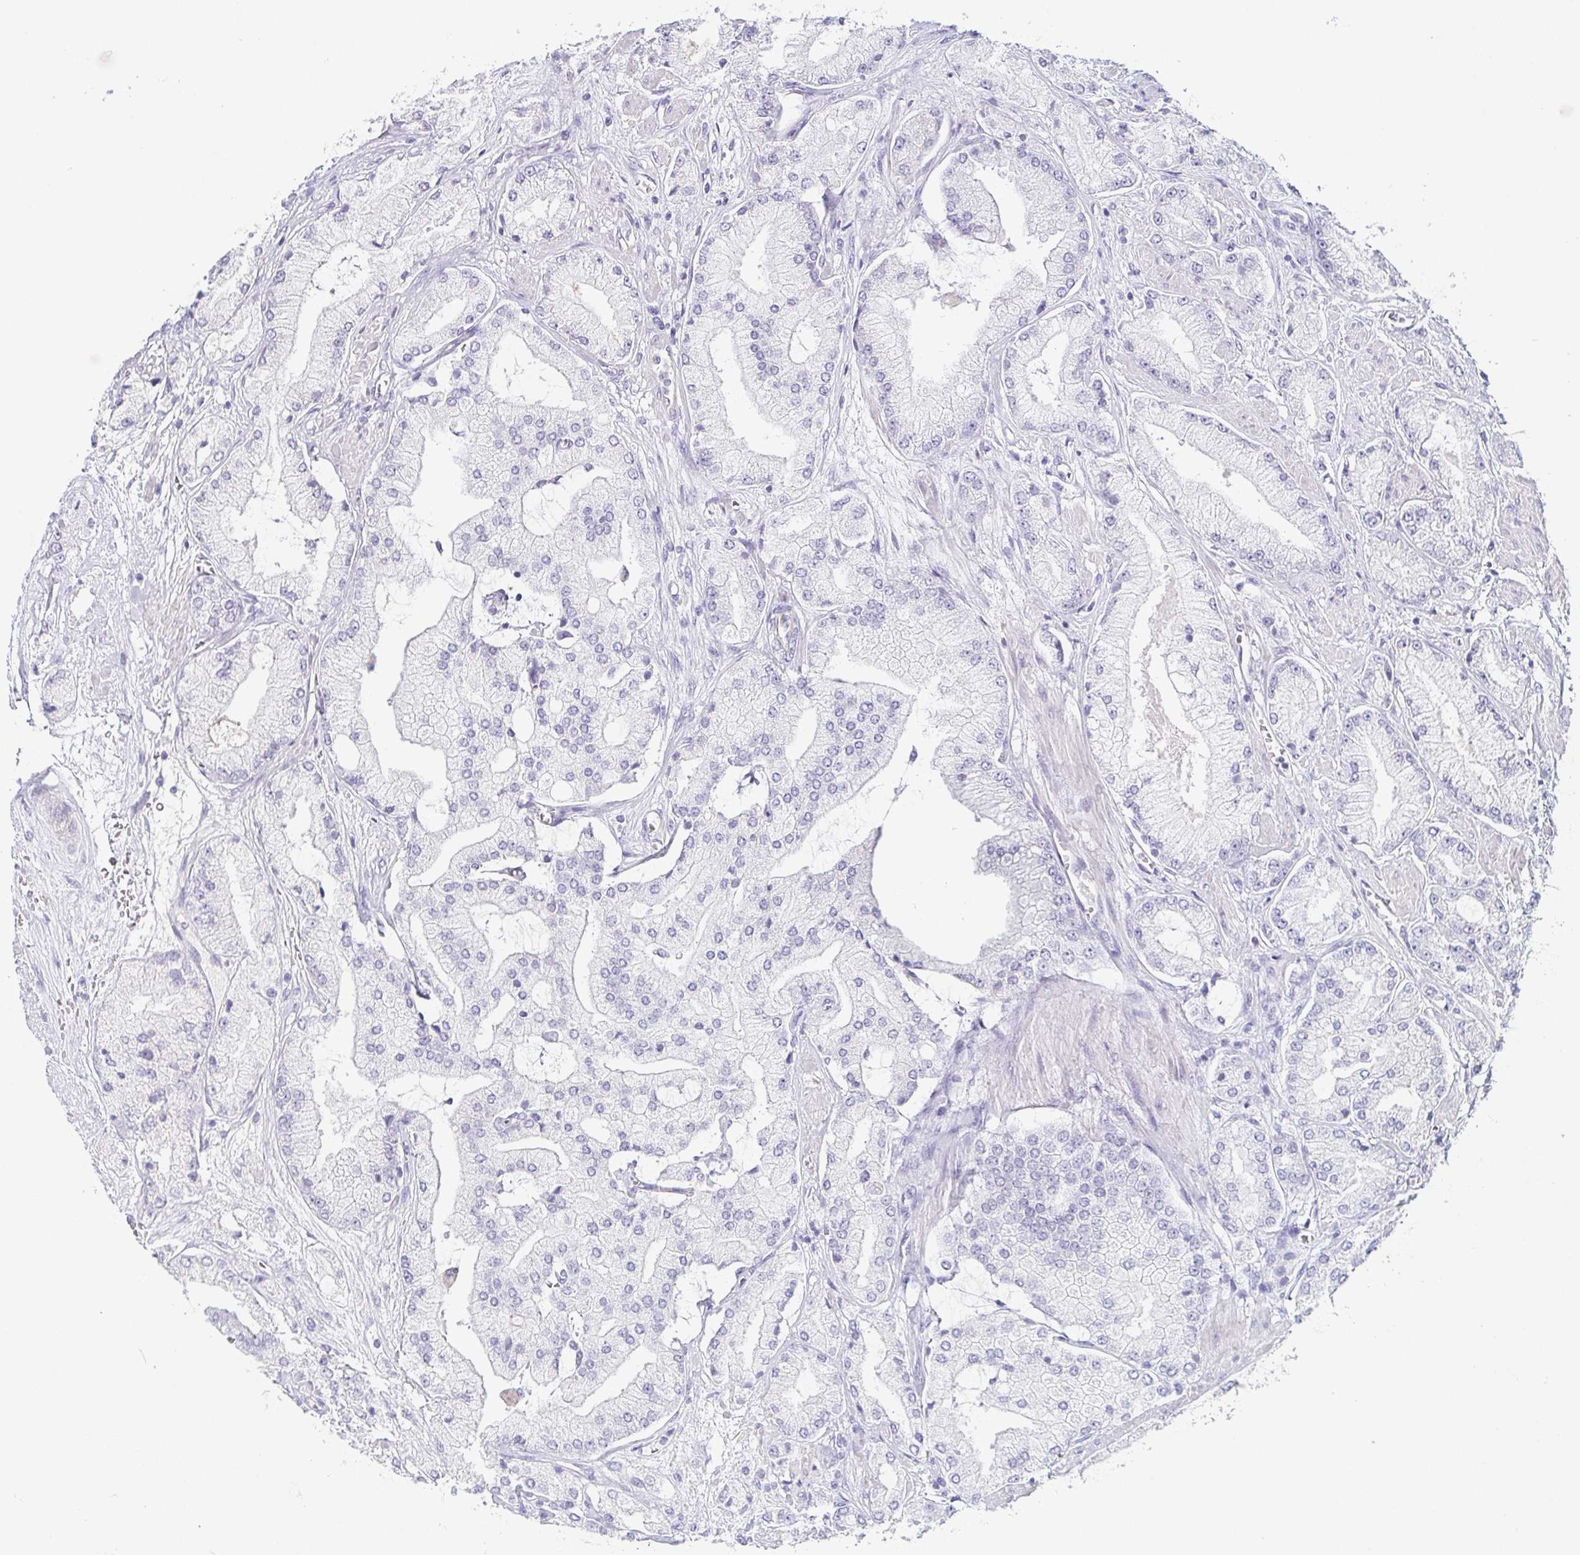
{"staining": {"intensity": "negative", "quantity": "none", "location": "none"}, "tissue": "prostate cancer", "cell_type": "Tumor cells", "image_type": "cancer", "snomed": [{"axis": "morphology", "description": "Adenocarcinoma, High grade"}, {"axis": "topography", "description": "Prostate"}], "caption": "There is no significant staining in tumor cells of prostate cancer (adenocarcinoma (high-grade)).", "gene": "COL17A1", "patient": {"sex": "male", "age": 68}}